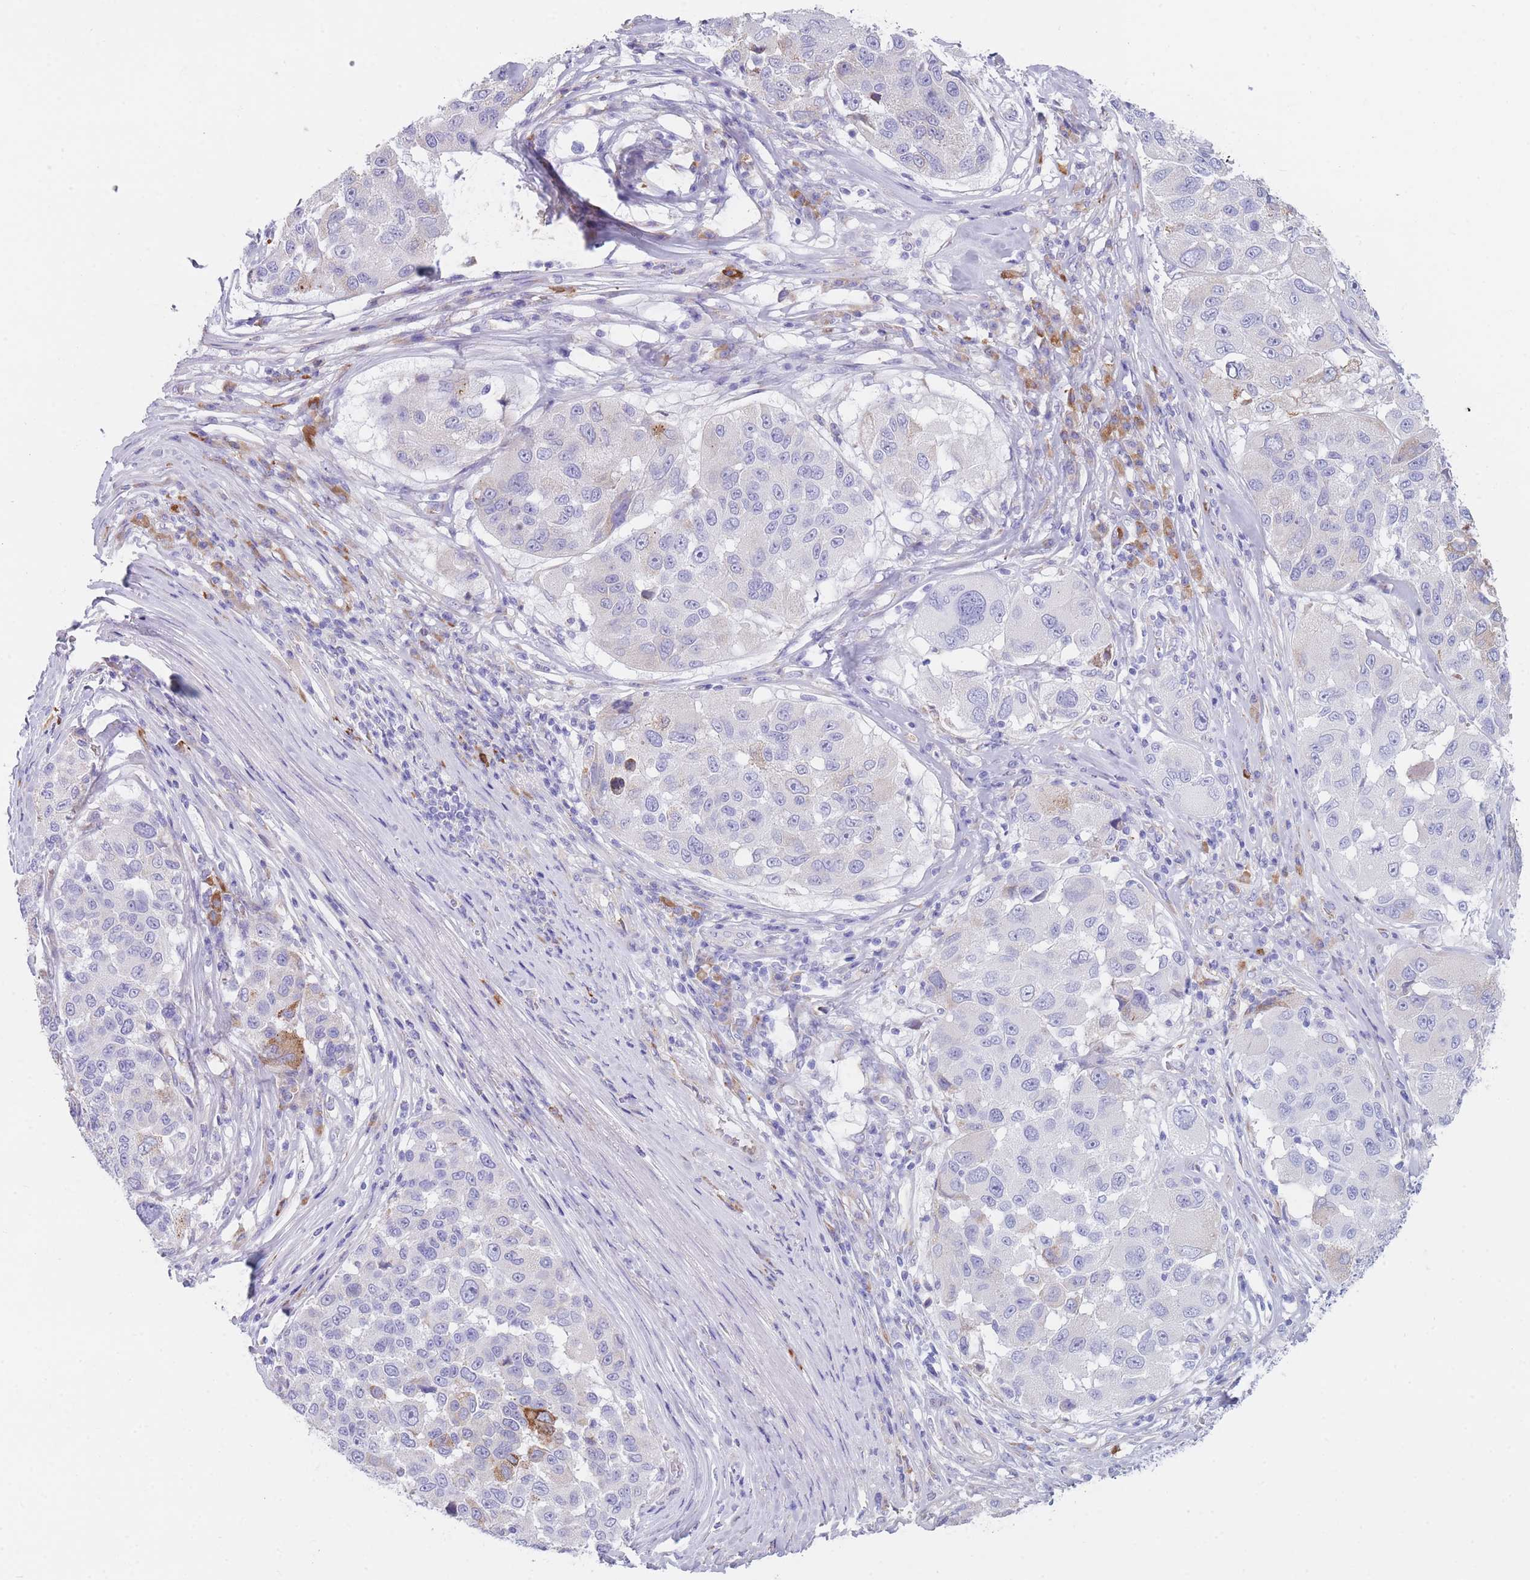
{"staining": {"intensity": "negative", "quantity": "none", "location": "none"}, "tissue": "melanoma", "cell_type": "Tumor cells", "image_type": "cancer", "snomed": [{"axis": "morphology", "description": "Malignant melanoma, NOS"}, {"axis": "topography", "description": "Skin"}], "caption": "This is a histopathology image of IHC staining of malignant melanoma, which shows no positivity in tumor cells.", "gene": "XKR8", "patient": {"sex": "female", "age": 66}}